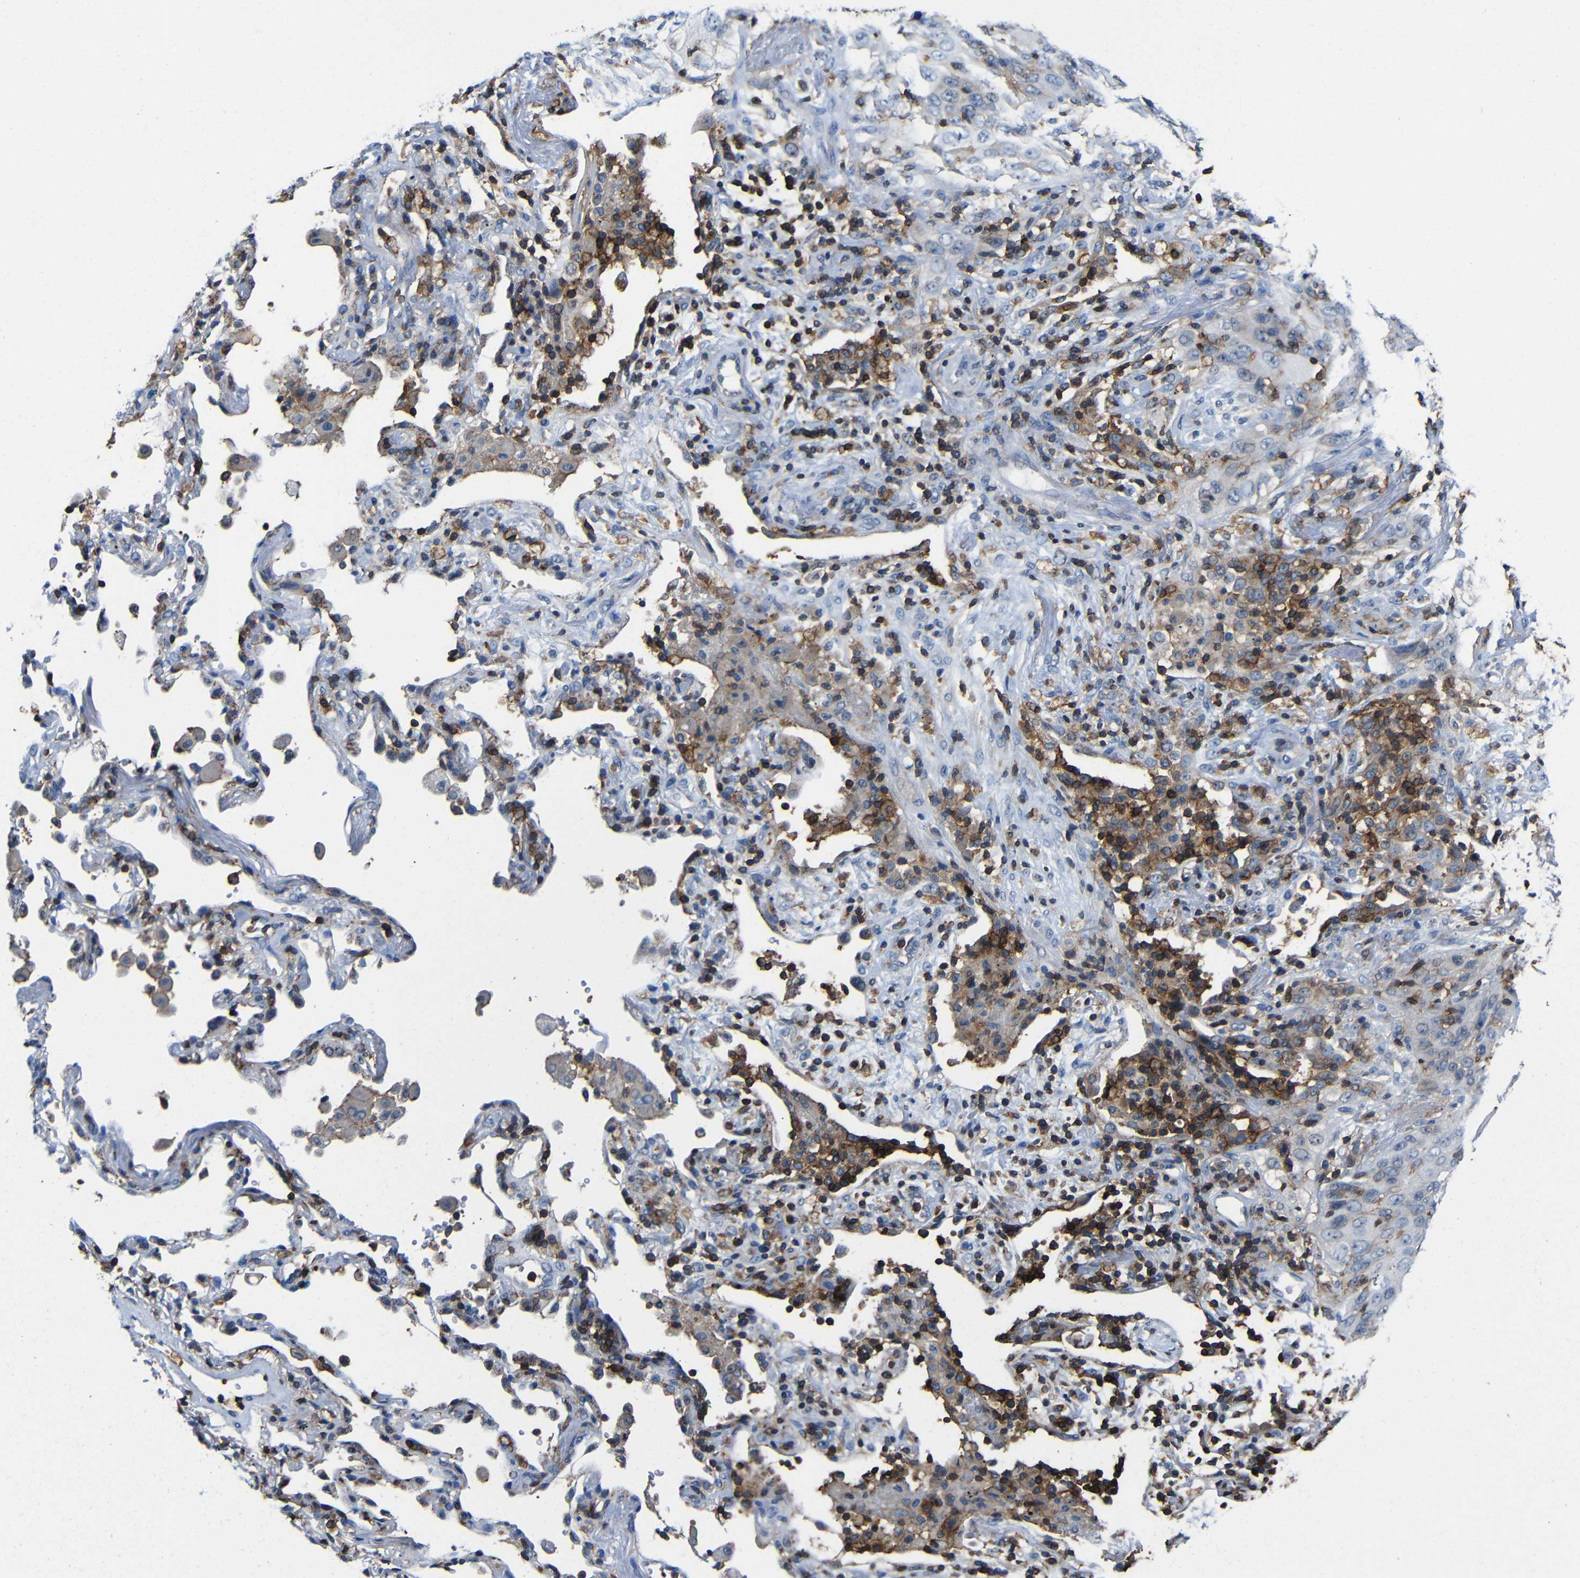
{"staining": {"intensity": "moderate", "quantity": "<25%", "location": "cytoplasmic/membranous"}, "tissue": "lung cancer", "cell_type": "Tumor cells", "image_type": "cancer", "snomed": [{"axis": "morphology", "description": "Squamous cell carcinoma, NOS"}, {"axis": "topography", "description": "Lung"}], "caption": "High-magnification brightfield microscopy of lung squamous cell carcinoma stained with DAB (brown) and counterstained with hematoxylin (blue). tumor cells exhibit moderate cytoplasmic/membranous staining is appreciated in about<25% of cells.", "gene": "P2RY12", "patient": {"sex": "female", "age": 67}}